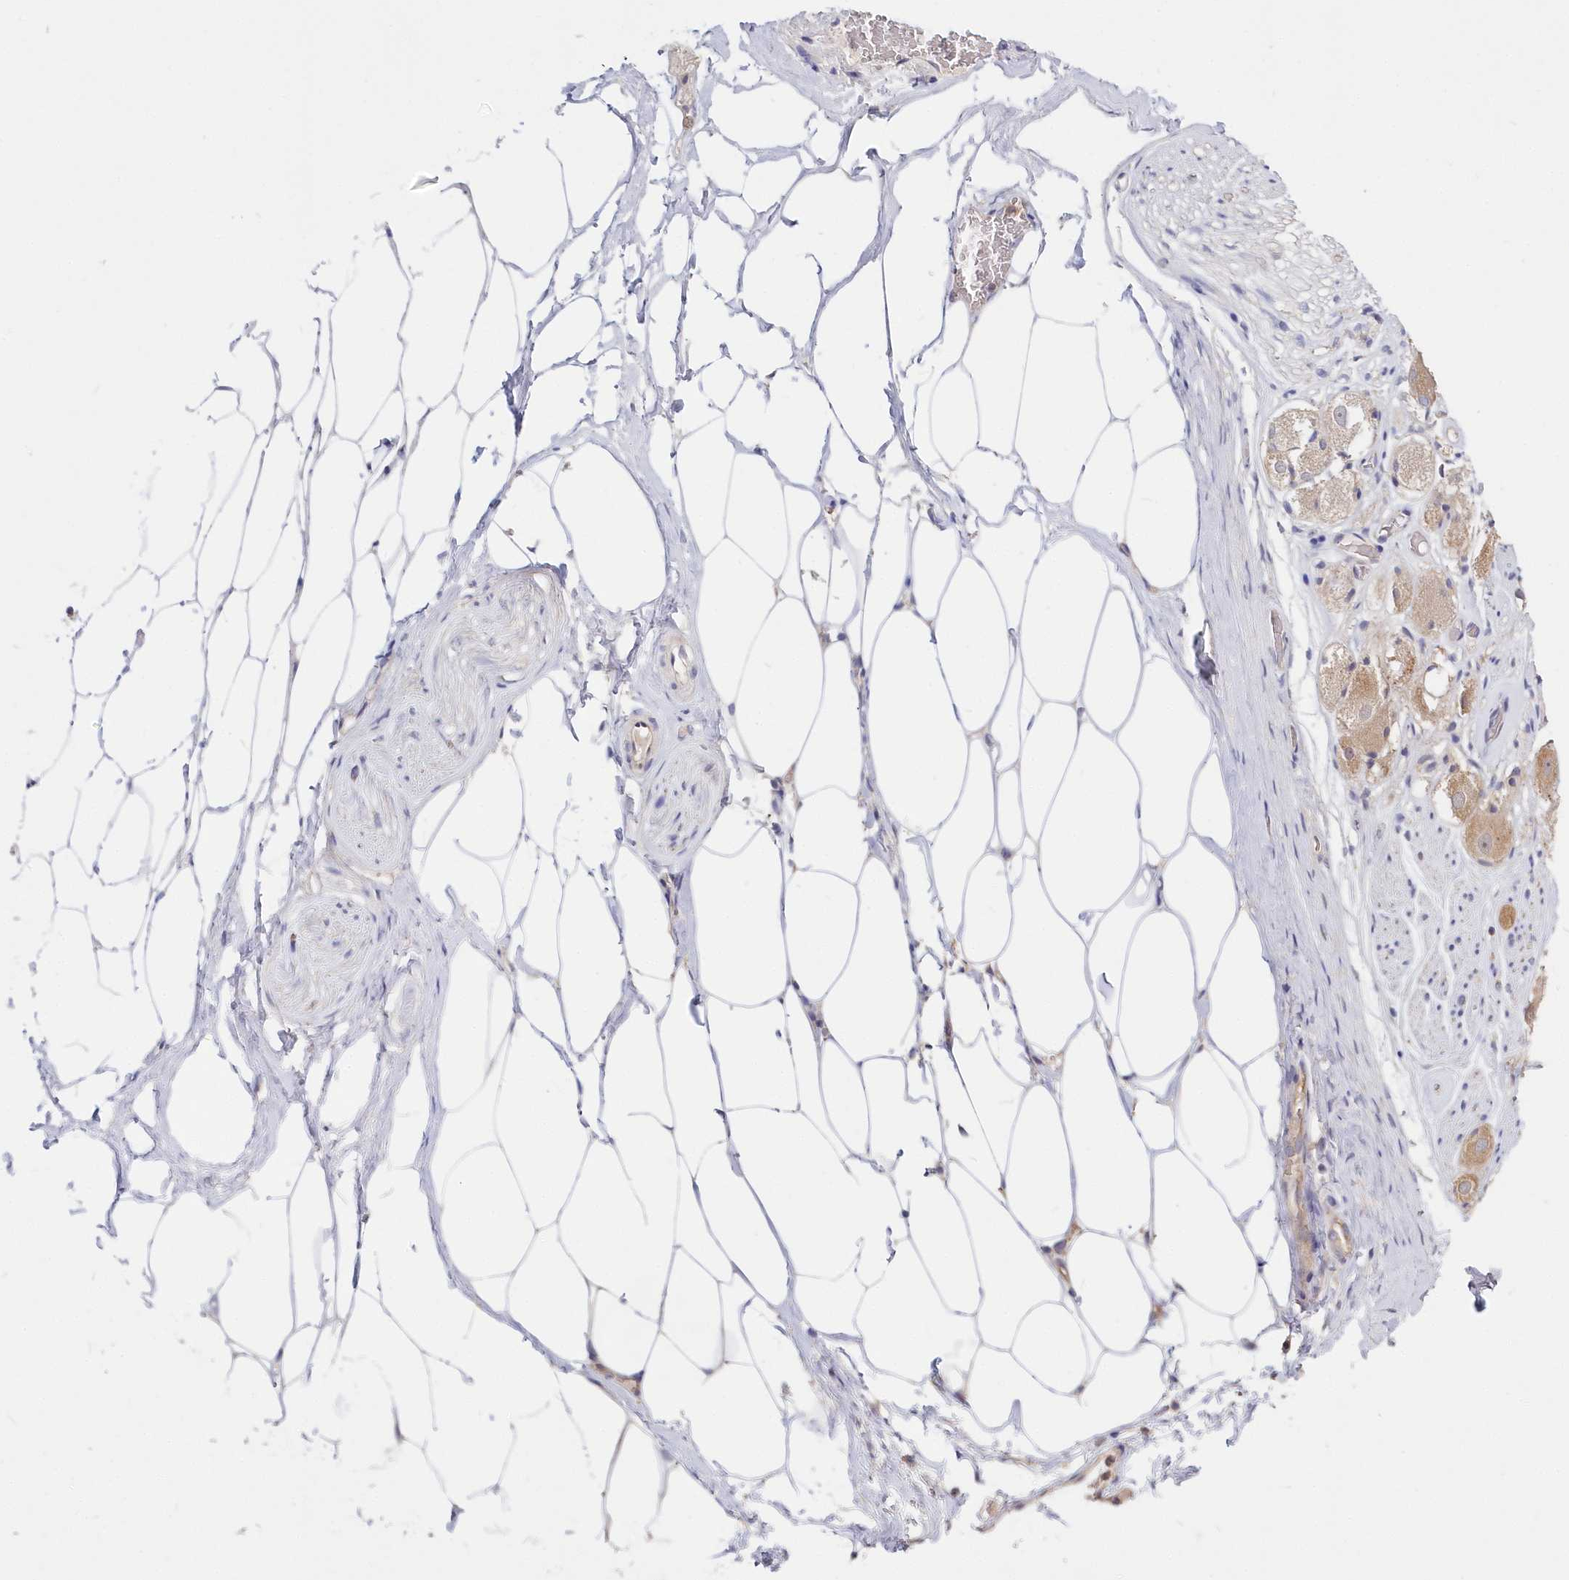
{"staining": {"intensity": "weak", "quantity": "25%-75%", "location": "cytoplasmic/membranous"}, "tissue": "adipose tissue", "cell_type": "Adipocytes", "image_type": "normal", "snomed": [{"axis": "morphology", "description": "Normal tissue, NOS"}, {"axis": "morphology", "description": "Adenocarcinoma, Low grade"}, {"axis": "topography", "description": "Prostate"}, {"axis": "topography", "description": "Peripheral nerve tissue"}], "caption": "Immunohistochemistry (IHC) of unremarkable adipose tissue exhibits low levels of weak cytoplasmic/membranous positivity in approximately 25%-75% of adipocytes.", "gene": "KATNA1", "patient": {"sex": "male", "age": 63}}